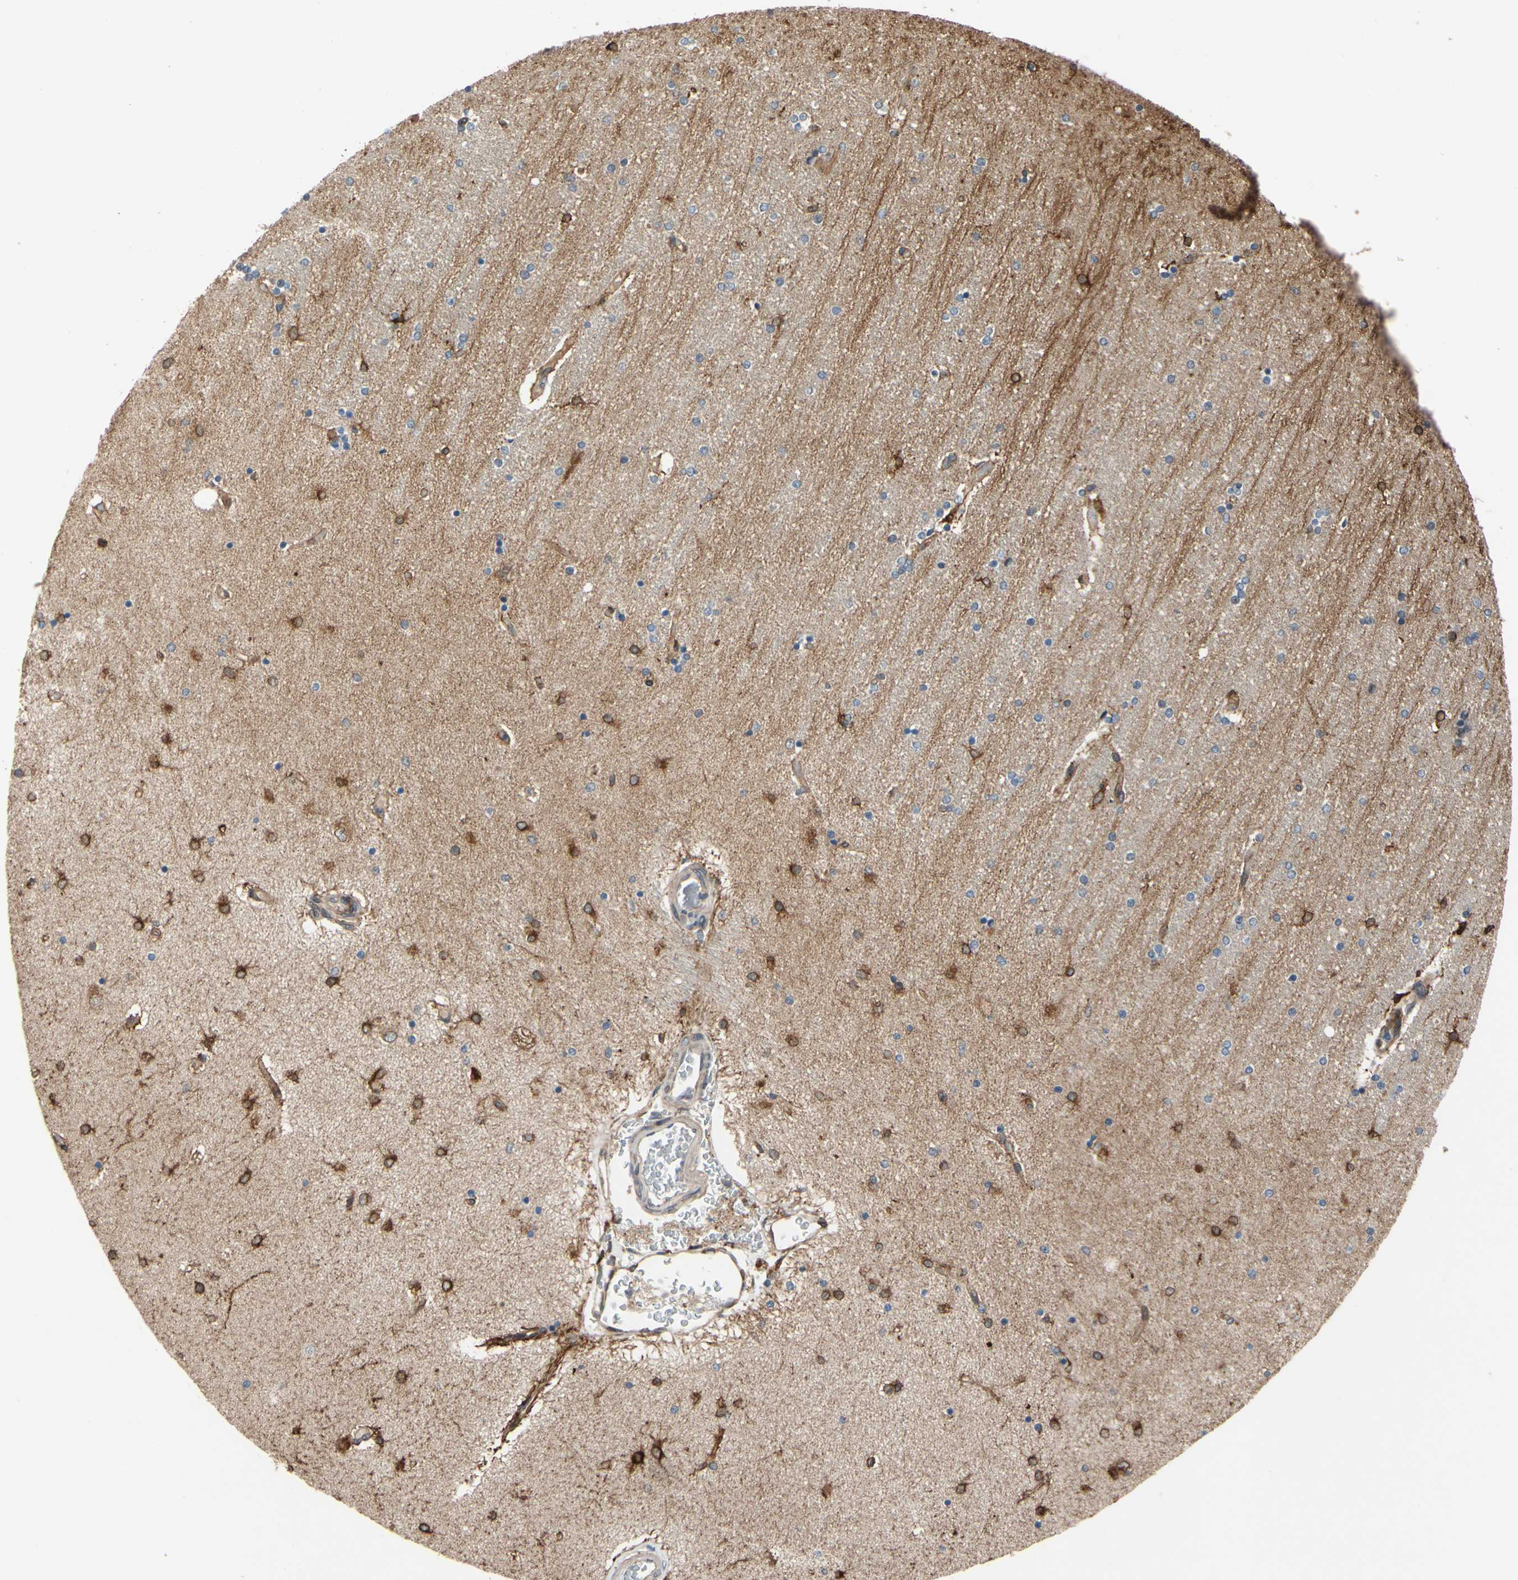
{"staining": {"intensity": "strong", "quantity": "25%-75%", "location": "cytoplasmic/membranous"}, "tissue": "hippocampus", "cell_type": "Glial cells", "image_type": "normal", "snomed": [{"axis": "morphology", "description": "Normal tissue, NOS"}, {"axis": "topography", "description": "Hippocampus"}], "caption": "Immunohistochemical staining of normal human hippocampus reveals high levels of strong cytoplasmic/membranous staining in approximately 25%-75% of glial cells. (DAB (3,3'-diaminobenzidine) = brown stain, brightfield microscopy at high magnification).", "gene": "PRXL2A", "patient": {"sex": "female", "age": 54}}